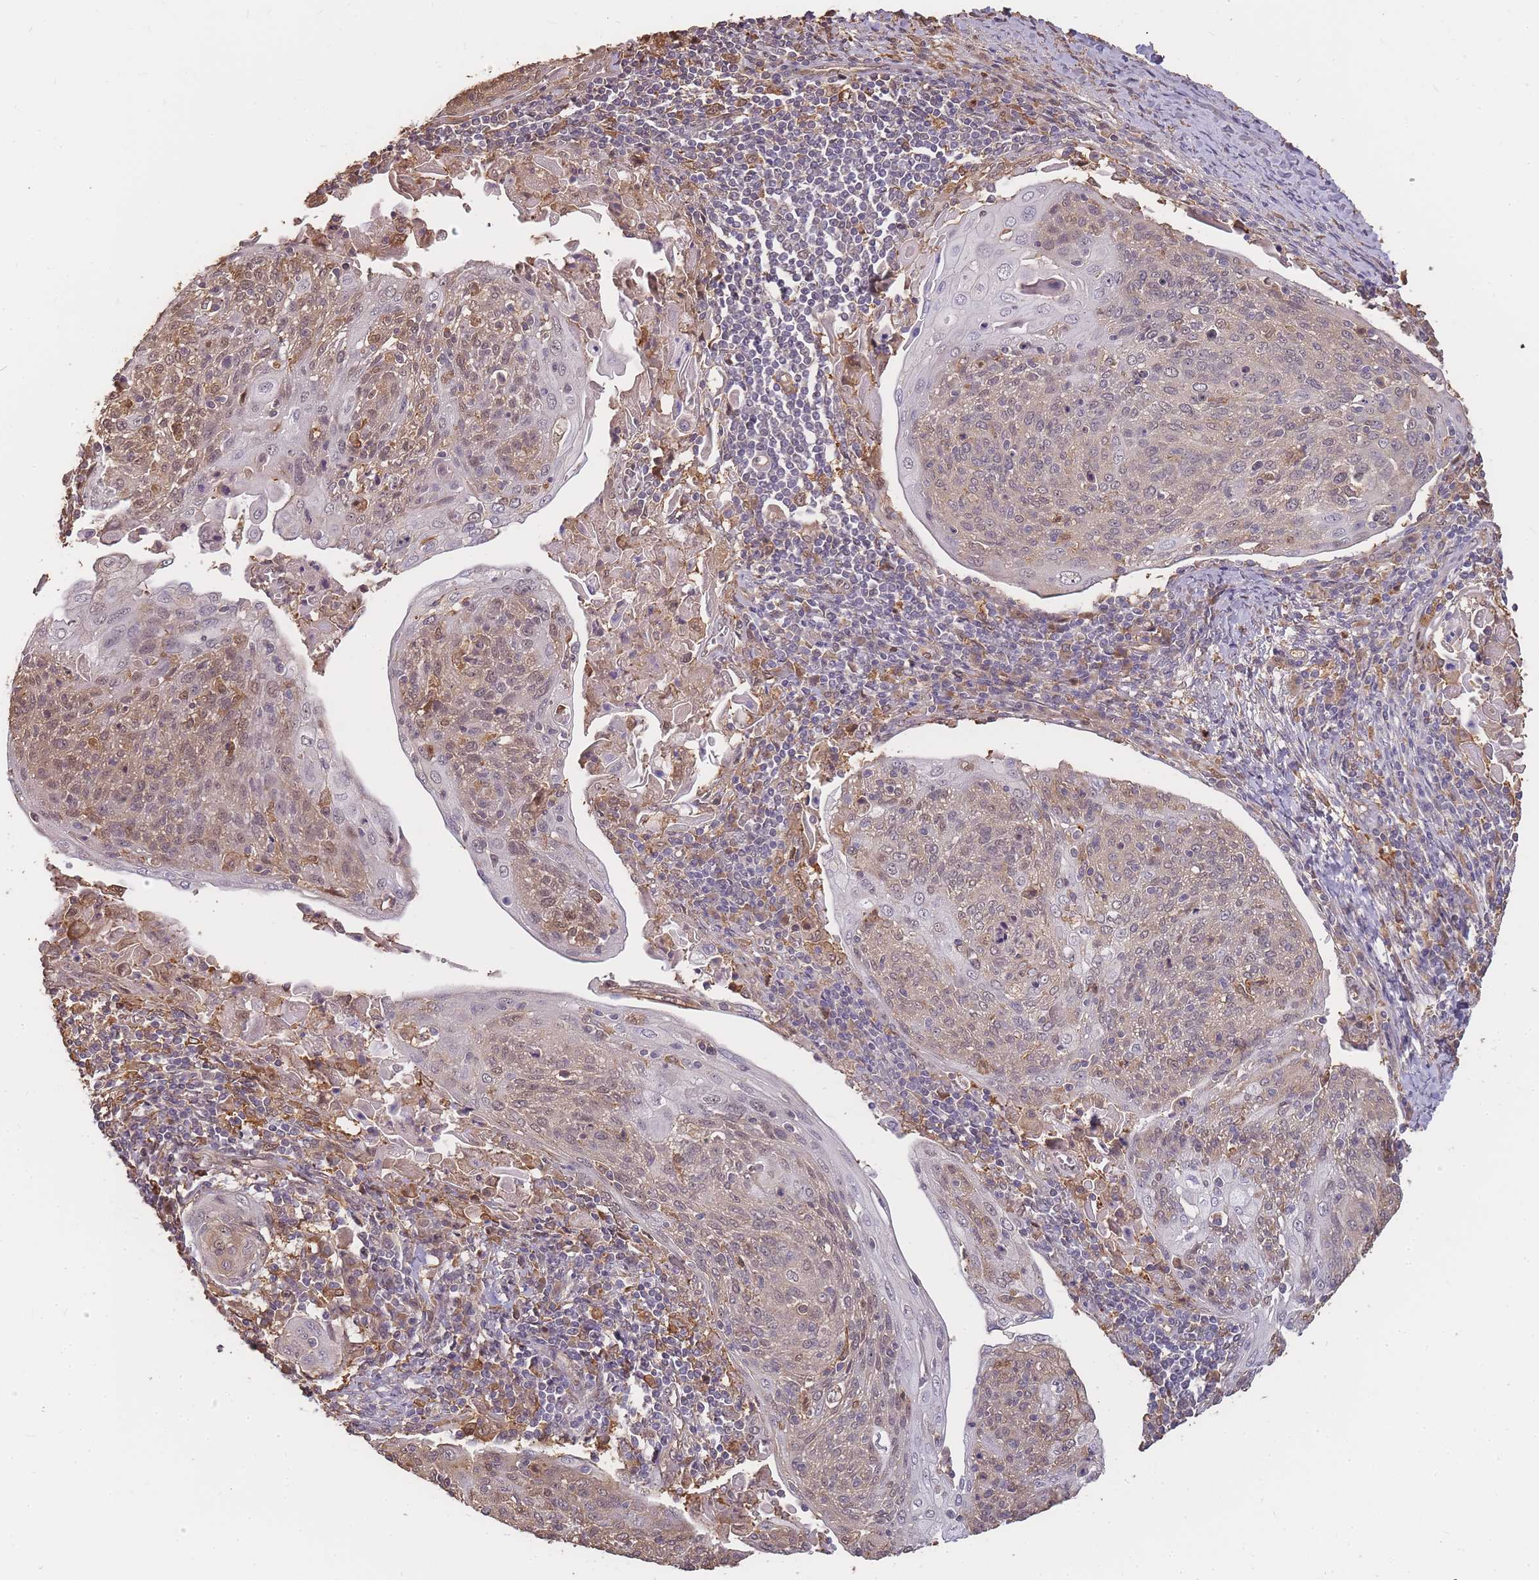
{"staining": {"intensity": "moderate", "quantity": "25%-75%", "location": "cytoplasmic/membranous,nuclear"}, "tissue": "cervical cancer", "cell_type": "Tumor cells", "image_type": "cancer", "snomed": [{"axis": "morphology", "description": "Squamous cell carcinoma, NOS"}, {"axis": "topography", "description": "Cervix"}], "caption": "IHC histopathology image of cervical cancer stained for a protein (brown), which reveals medium levels of moderate cytoplasmic/membranous and nuclear staining in about 25%-75% of tumor cells.", "gene": "CDKN2AIPNL", "patient": {"sex": "female", "age": 67}}